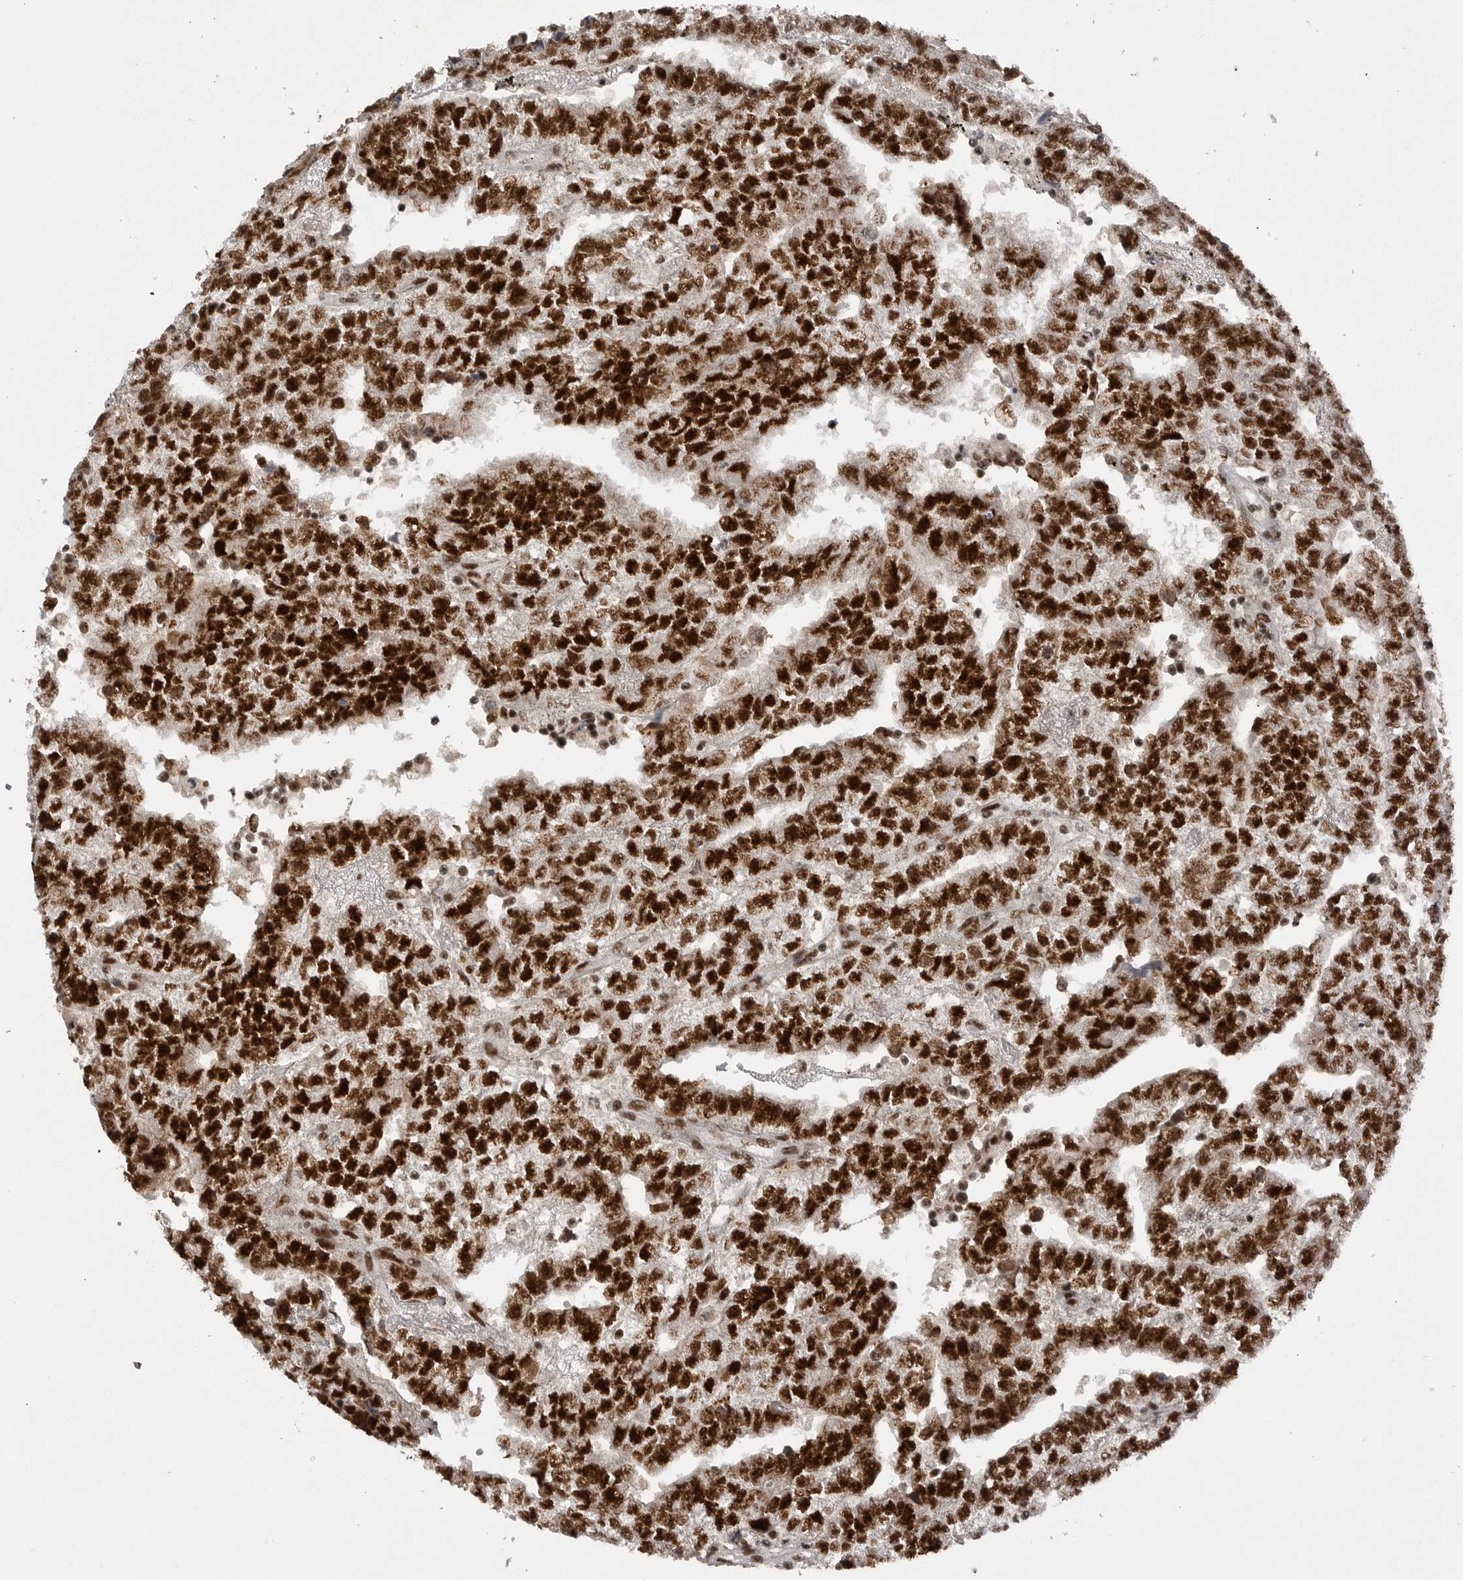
{"staining": {"intensity": "strong", "quantity": ">75%", "location": "nuclear"}, "tissue": "testis cancer", "cell_type": "Tumor cells", "image_type": "cancer", "snomed": [{"axis": "morphology", "description": "Carcinoma, Embryonal, NOS"}, {"axis": "topography", "description": "Testis"}], "caption": "Testis cancer (embryonal carcinoma) was stained to show a protein in brown. There is high levels of strong nuclear positivity in approximately >75% of tumor cells.", "gene": "PPP1R8", "patient": {"sex": "male", "age": 25}}